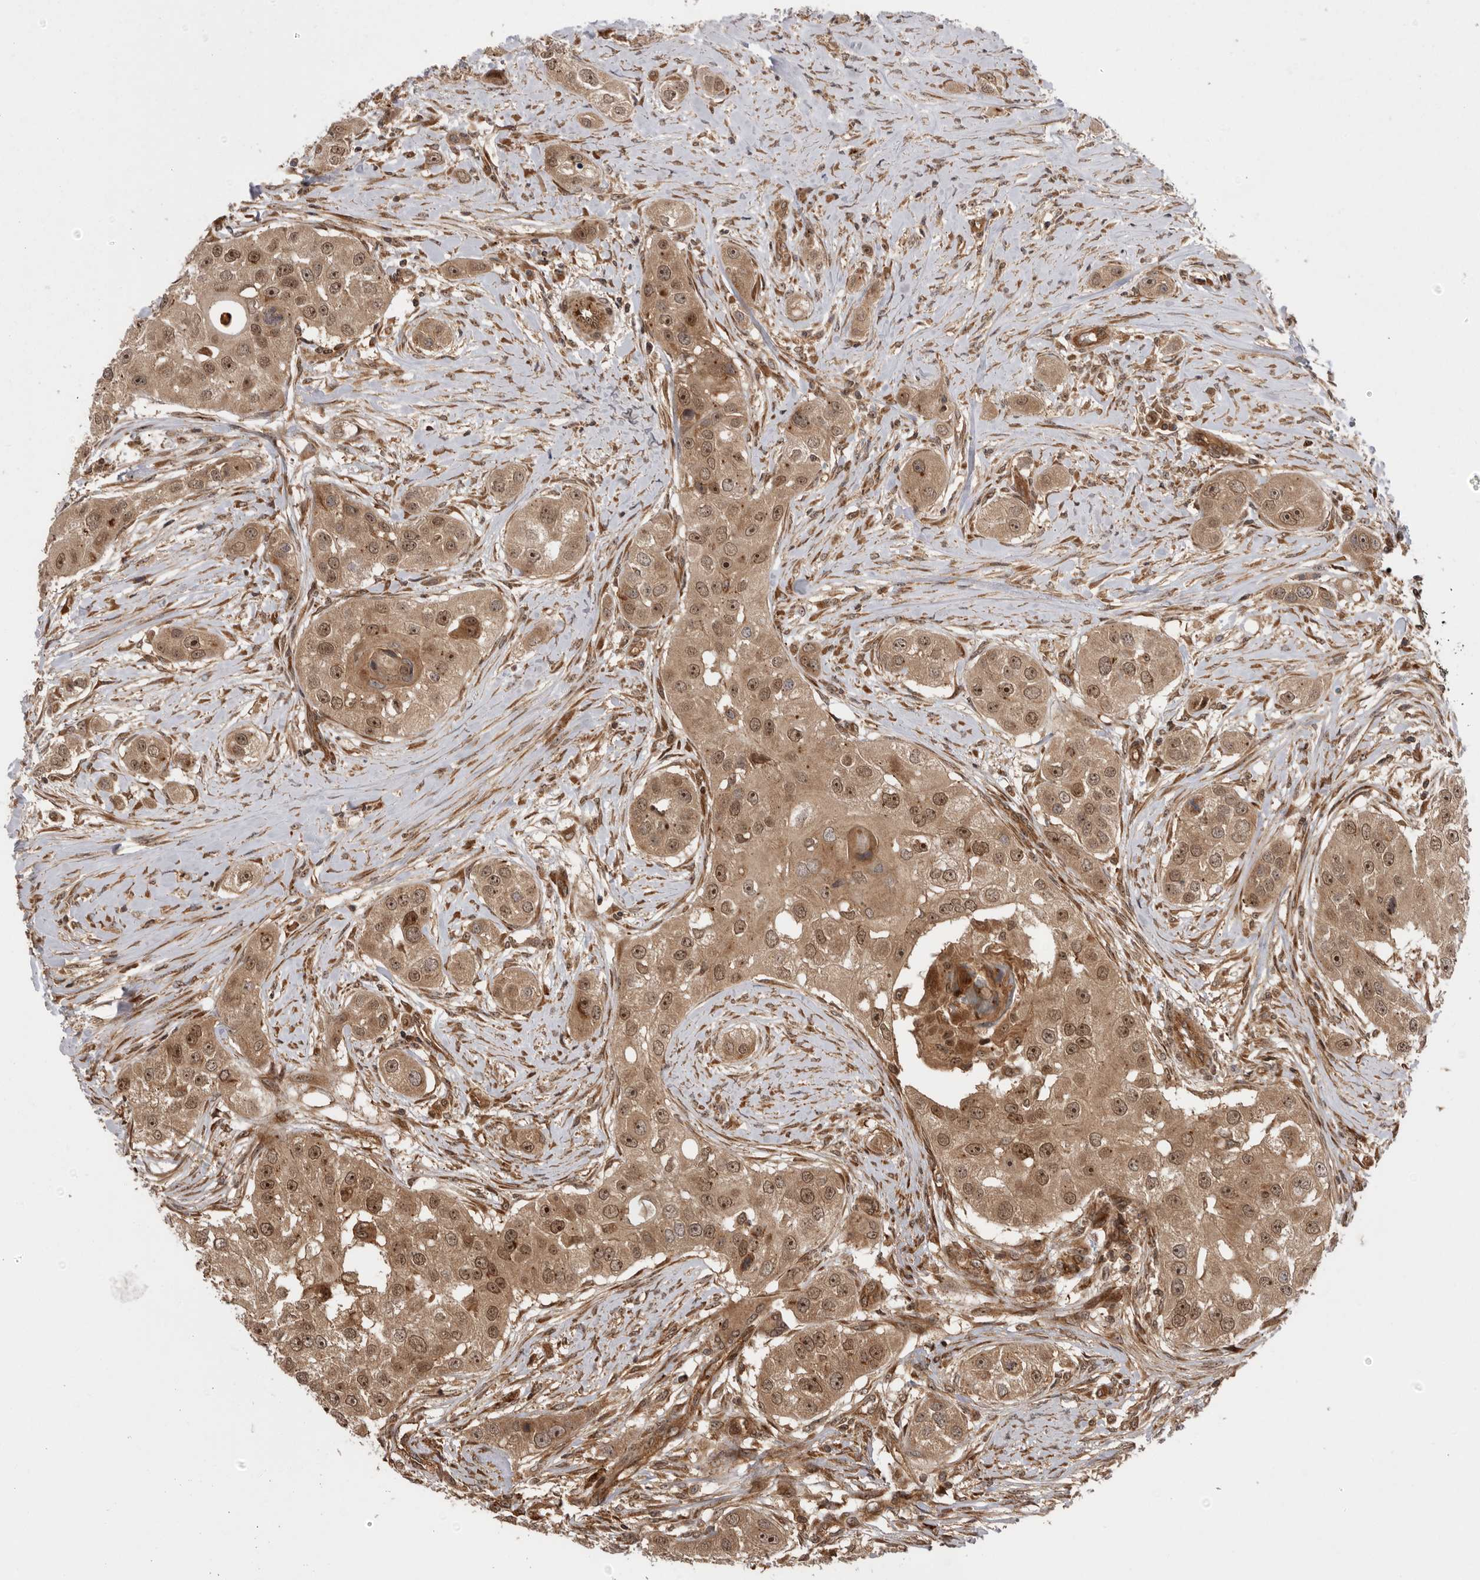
{"staining": {"intensity": "moderate", "quantity": ">75%", "location": "cytoplasmic/membranous,nuclear"}, "tissue": "head and neck cancer", "cell_type": "Tumor cells", "image_type": "cancer", "snomed": [{"axis": "morphology", "description": "Normal tissue, NOS"}, {"axis": "morphology", "description": "Squamous cell carcinoma, NOS"}, {"axis": "topography", "description": "Skeletal muscle"}, {"axis": "topography", "description": "Head-Neck"}], "caption": "Immunohistochemistry micrograph of neoplastic tissue: head and neck squamous cell carcinoma stained using IHC displays medium levels of moderate protein expression localized specifically in the cytoplasmic/membranous and nuclear of tumor cells, appearing as a cytoplasmic/membranous and nuclear brown color.", "gene": "DHDDS", "patient": {"sex": "male", "age": 51}}